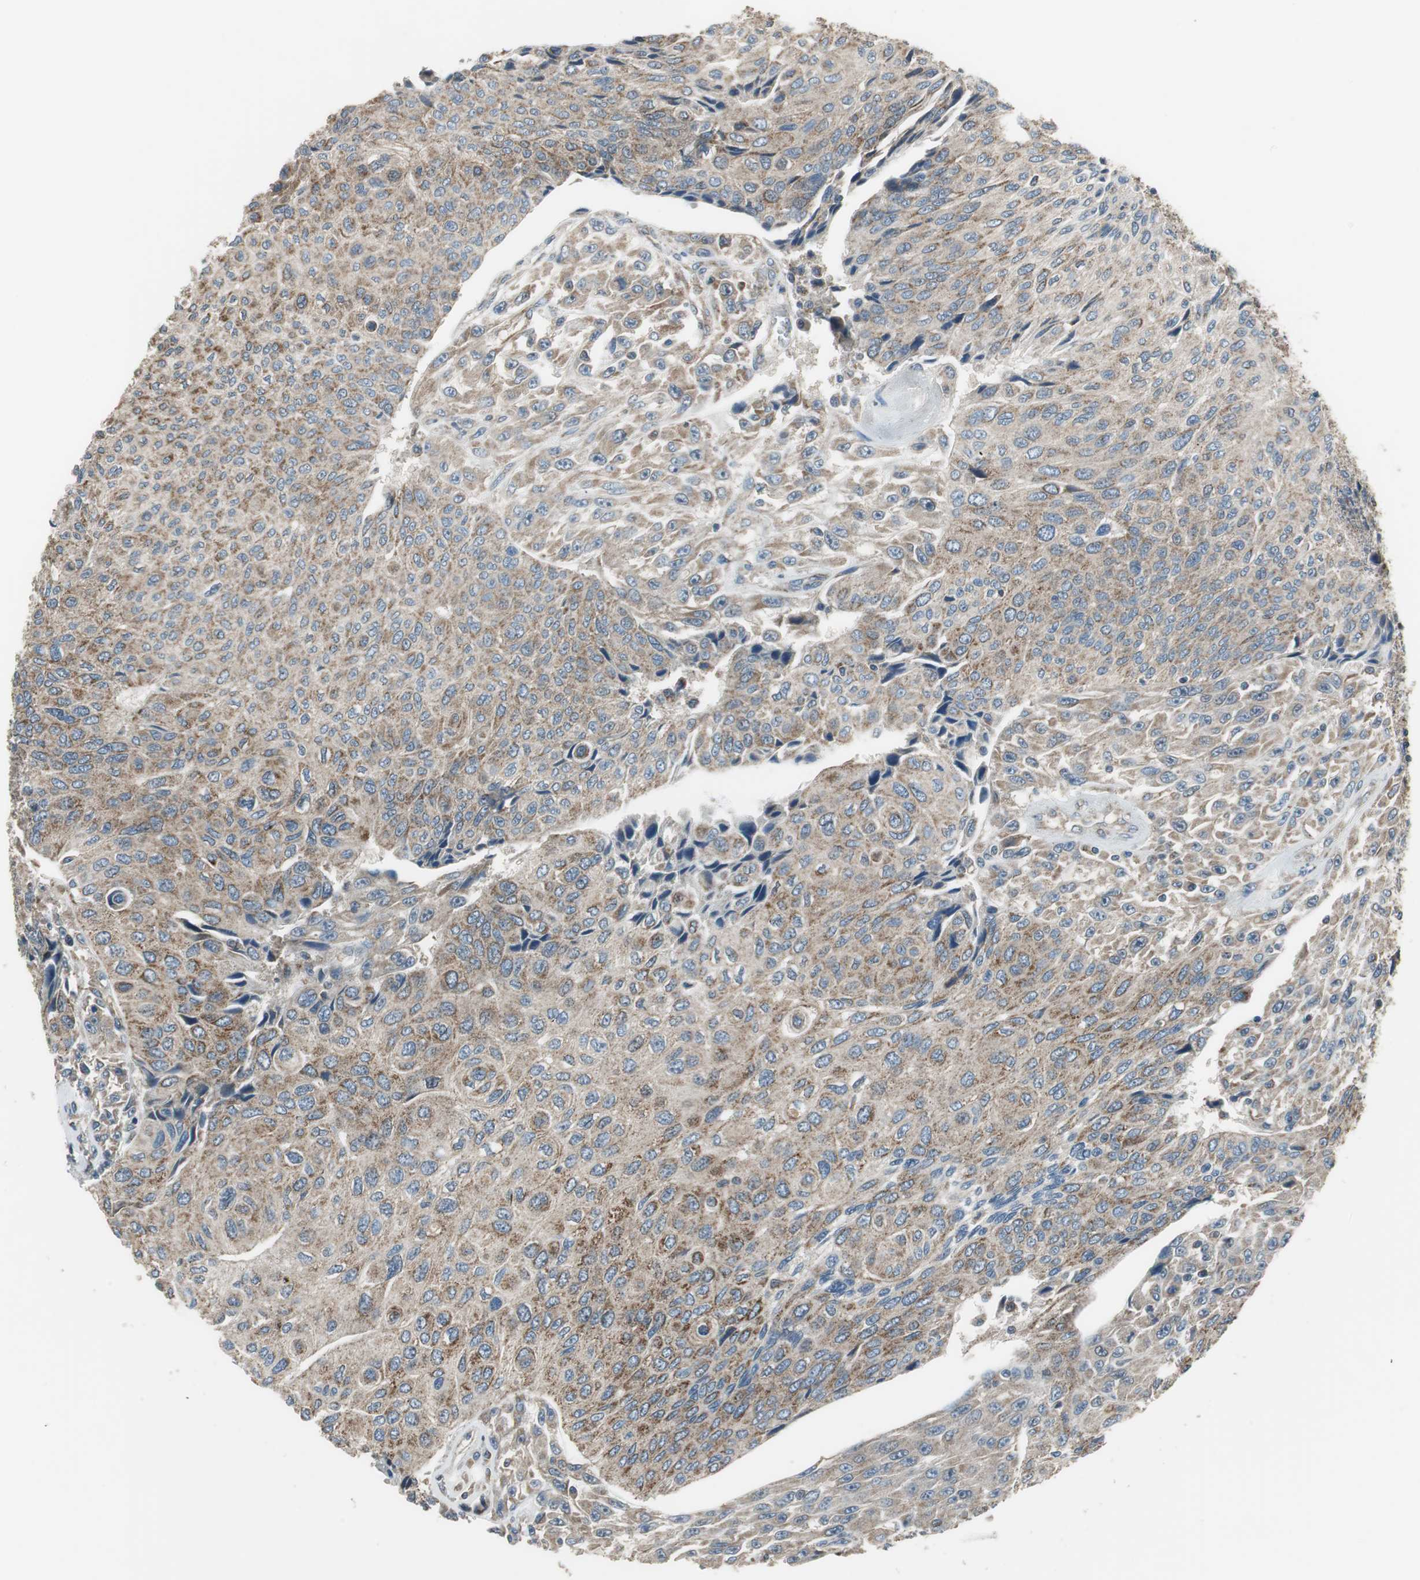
{"staining": {"intensity": "moderate", "quantity": ">75%", "location": "cytoplasmic/membranous"}, "tissue": "urothelial cancer", "cell_type": "Tumor cells", "image_type": "cancer", "snomed": [{"axis": "morphology", "description": "Urothelial carcinoma, High grade"}, {"axis": "topography", "description": "Urinary bladder"}], "caption": "A high-resolution photomicrograph shows immunohistochemistry staining of high-grade urothelial carcinoma, which displays moderate cytoplasmic/membranous staining in about >75% of tumor cells. The staining is performed using DAB (3,3'-diaminobenzidine) brown chromogen to label protein expression. The nuclei are counter-stained blue using hematoxylin.", "gene": "PI4KB", "patient": {"sex": "male", "age": 66}}